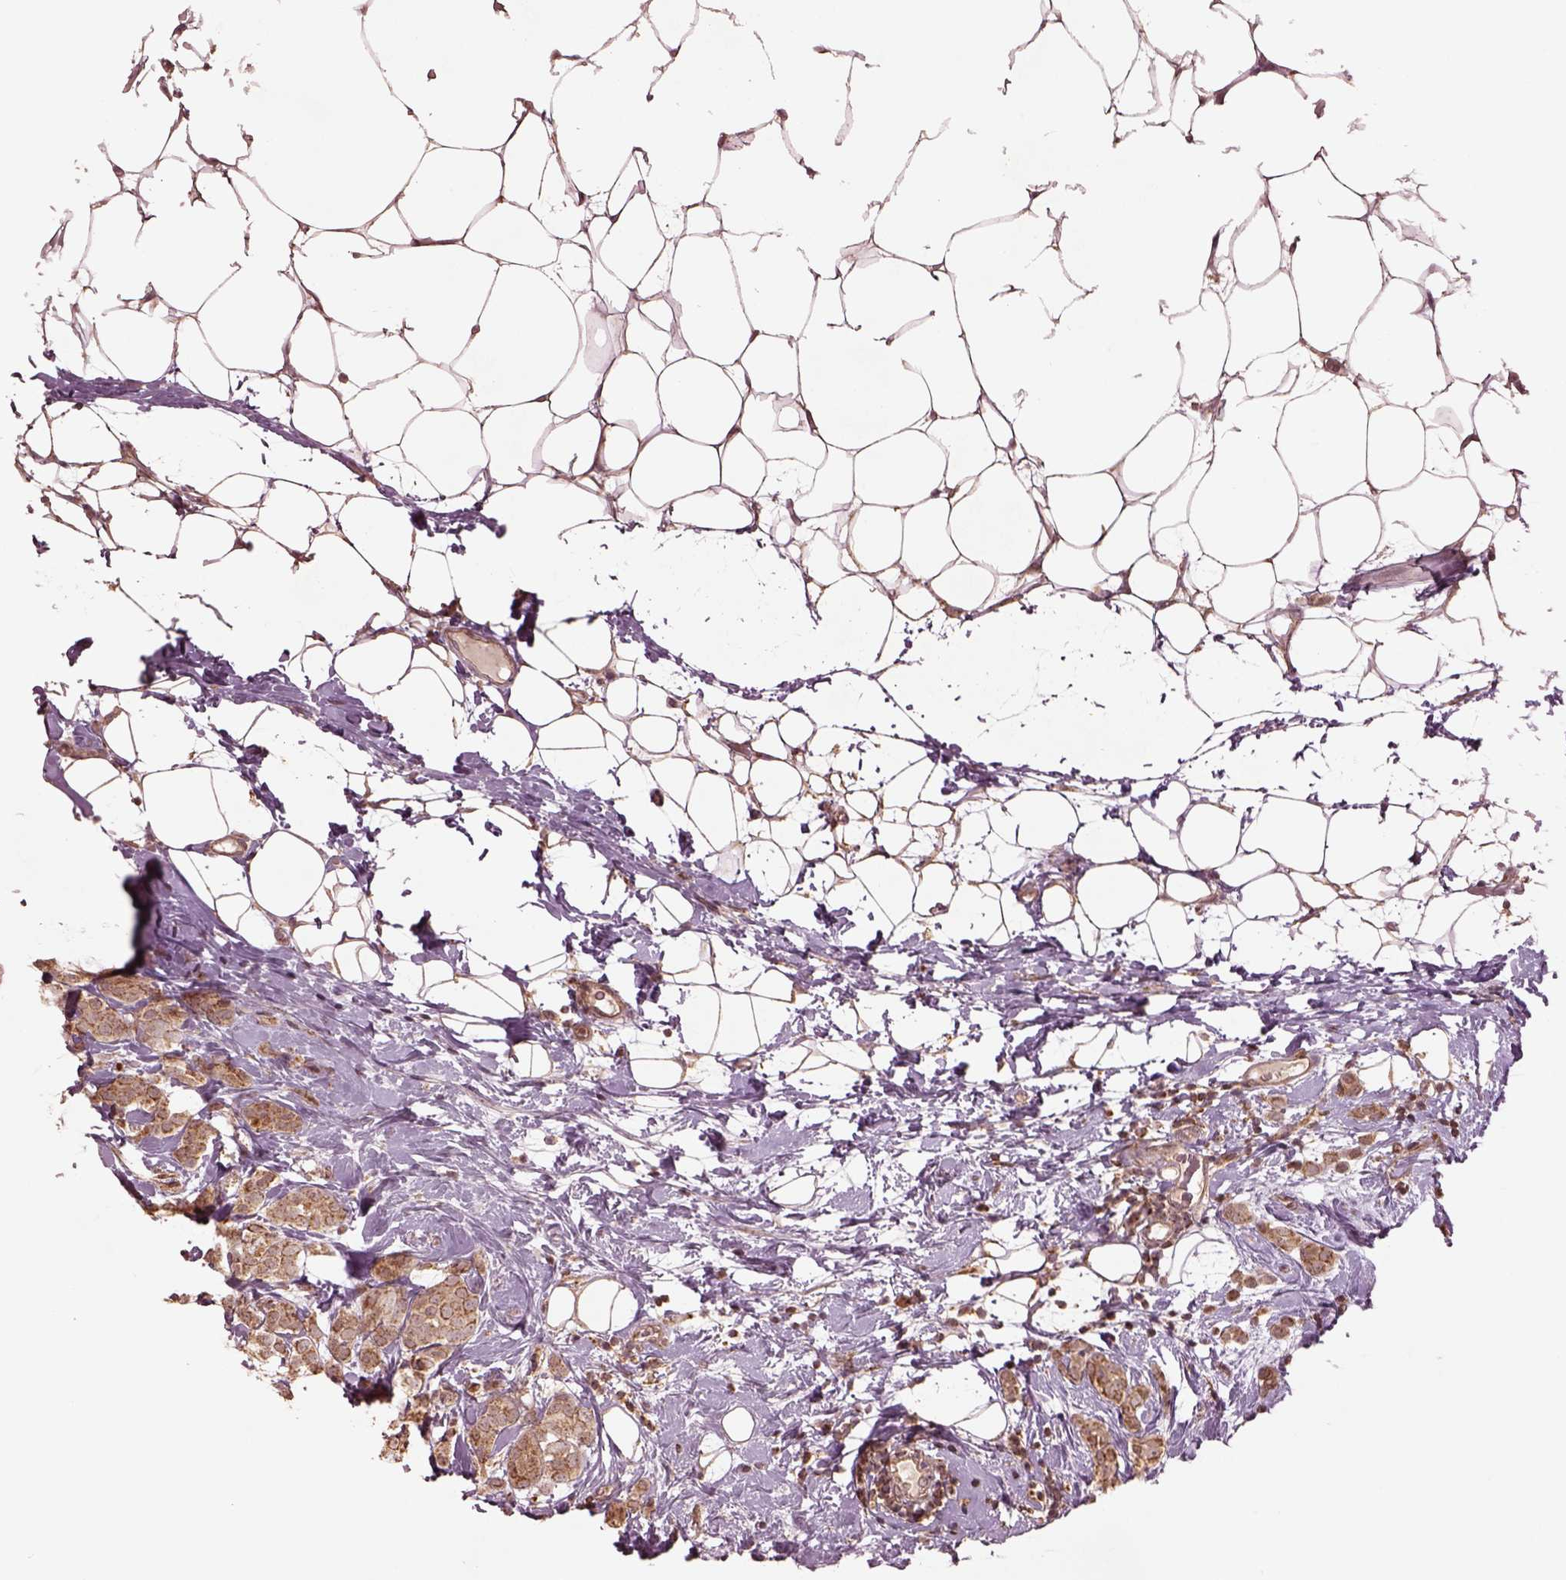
{"staining": {"intensity": "moderate", "quantity": ">75%", "location": "cytoplasmic/membranous"}, "tissue": "breast cancer", "cell_type": "Tumor cells", "image_type": "cancer", "snomed": [{"axis": "morphology", "description": "Lobular carcinoma"}, {"axis": "topography", "description": "Breast"}], "caption": "This is an image of immunohistochemistry (IHC) staining of lobular carcinoma (breast), which shows moderate expression in the cytoplasmic/membranous of tumor cells.", "gene": "SEL1L3", "patient": {"sex": "female", "age": 49}}